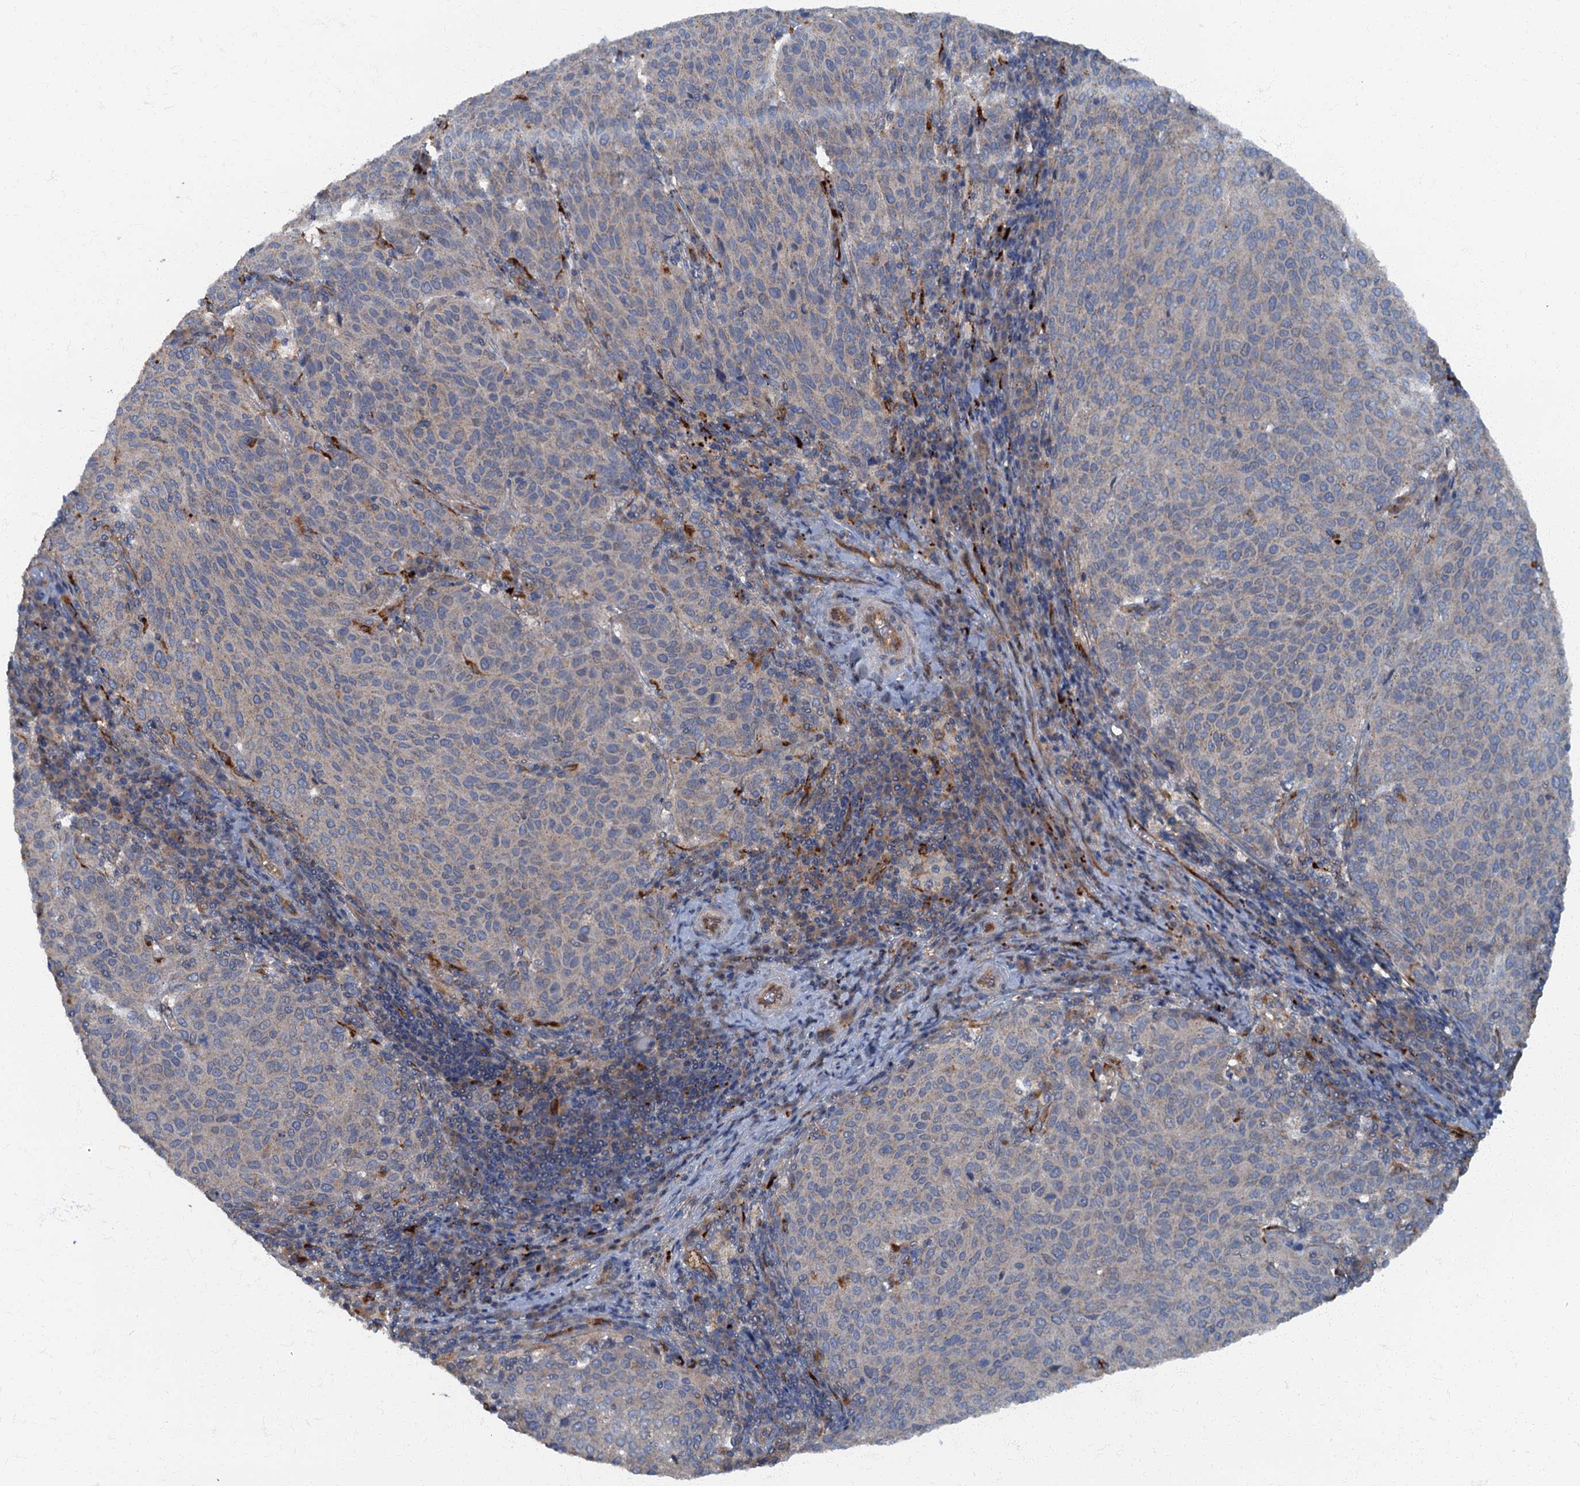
{"staining": {"intensity": "negative", "quantity": "none", "location": "none"}, "tissue": "cervical cancer", "cell_type": "Tumor cells", "image_type": "cancer", "snomed": [{"axis": "morphology", "description": "Squamous cell carcinoma, NOS"}, {"axis": "topography", "description": "Cervix"}], "caption": "Immunohistochemical staining of cervical cancer (squamous cell carcinoma) displays no significant staining in tumor cells.", "gene": "ARL11", "patient": {"sex": "female", "age": 46}}